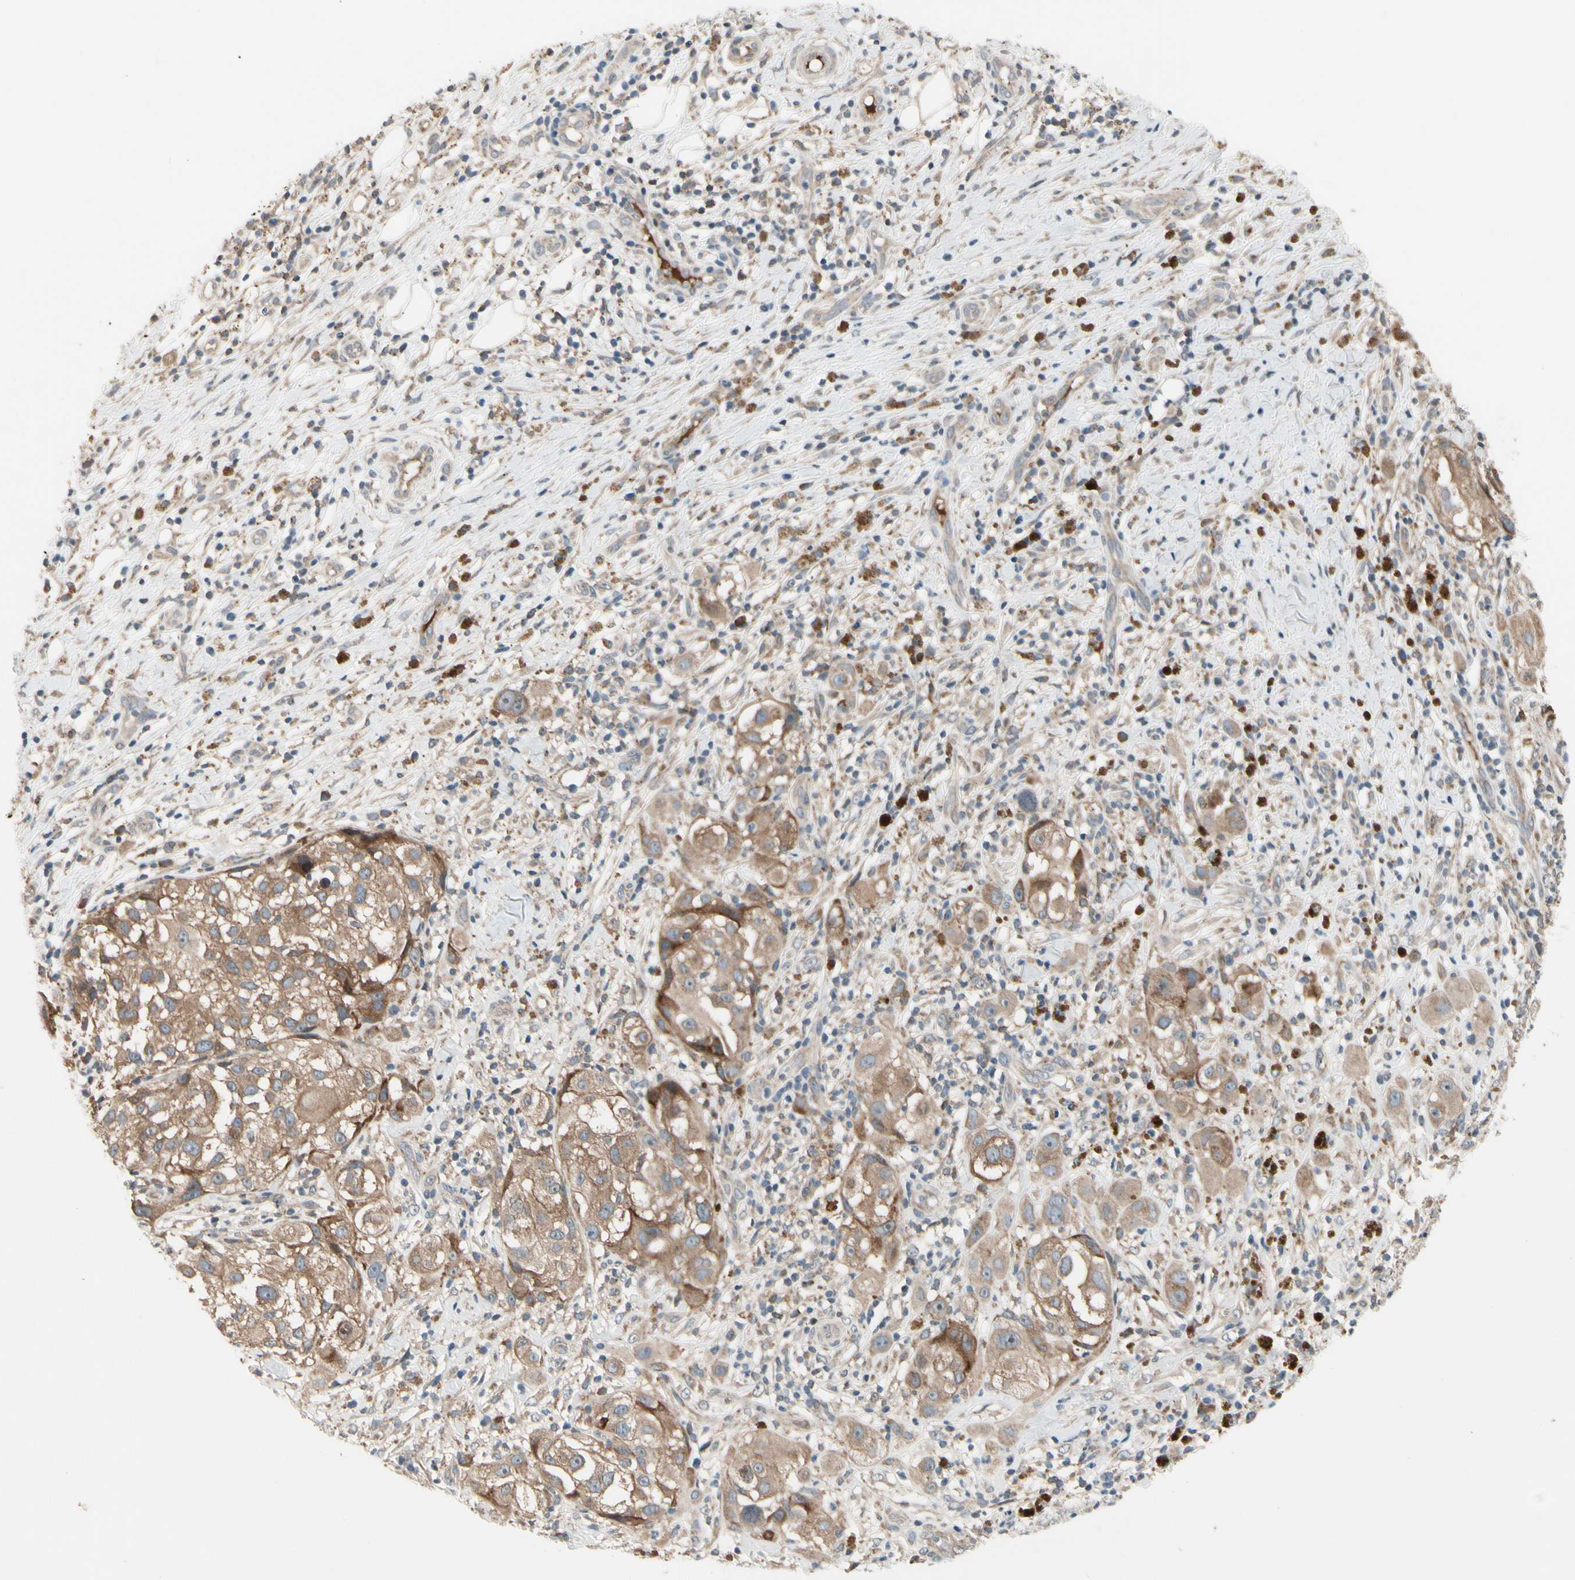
{"staining": {"intensity": "moderate", "quantity": ">75%", "location": "cytoplasmic/membranous"}, "tissue": "melanoma", "cell_type": "Tumor cells", "image_type": "cancer", "snomed": [{"axis": "morphology", "description": "Necrosis, NOS"}, {"axis": "morphology", "description": "Malignant melanoma, NOS"}, {"axis": "topography", "description": "Skin"}], "caption": "A brown stain highlights moderate cytoplasmic/membranous positivity of a protein in human melanoma tumor cells.", "gene": "SNX29", "patient": {"sex": "female", "age": 87}}